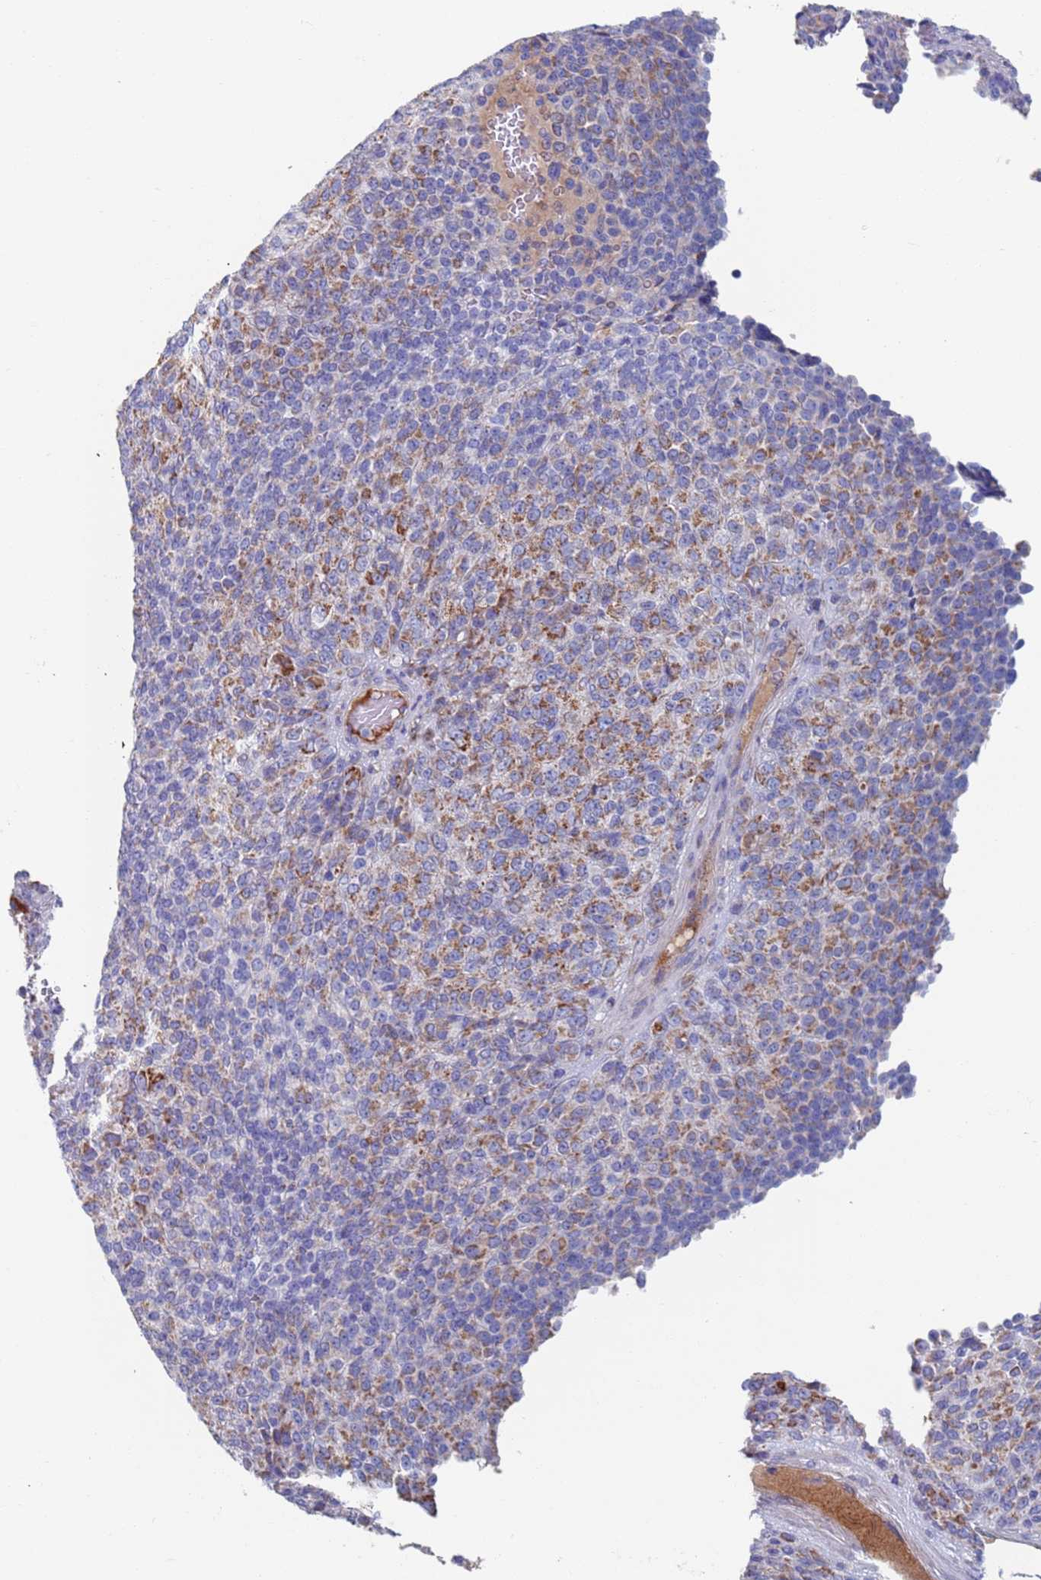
{"staining": {"intensity": "moderate", "quantity": "25%-75%", "location": "cytoplasmic/membranous"}, "tissue": "melanoma", "cell_type": "Tumor cells", "image_type": "cancer", "snomed": [{"axis": "morphology", "description": "Malignant melanoma, Metastatic site"}, {"axis": "topography", "description": "Brain"}], "caption": "Moderate cytoplasmic/membranous staining for a protein is appreciated in about 25%-75% of tumor cells of melanoma using immunohistochemistry.", "gene": "MRPL22", "patient": {"sex": "female", "age": 56}}